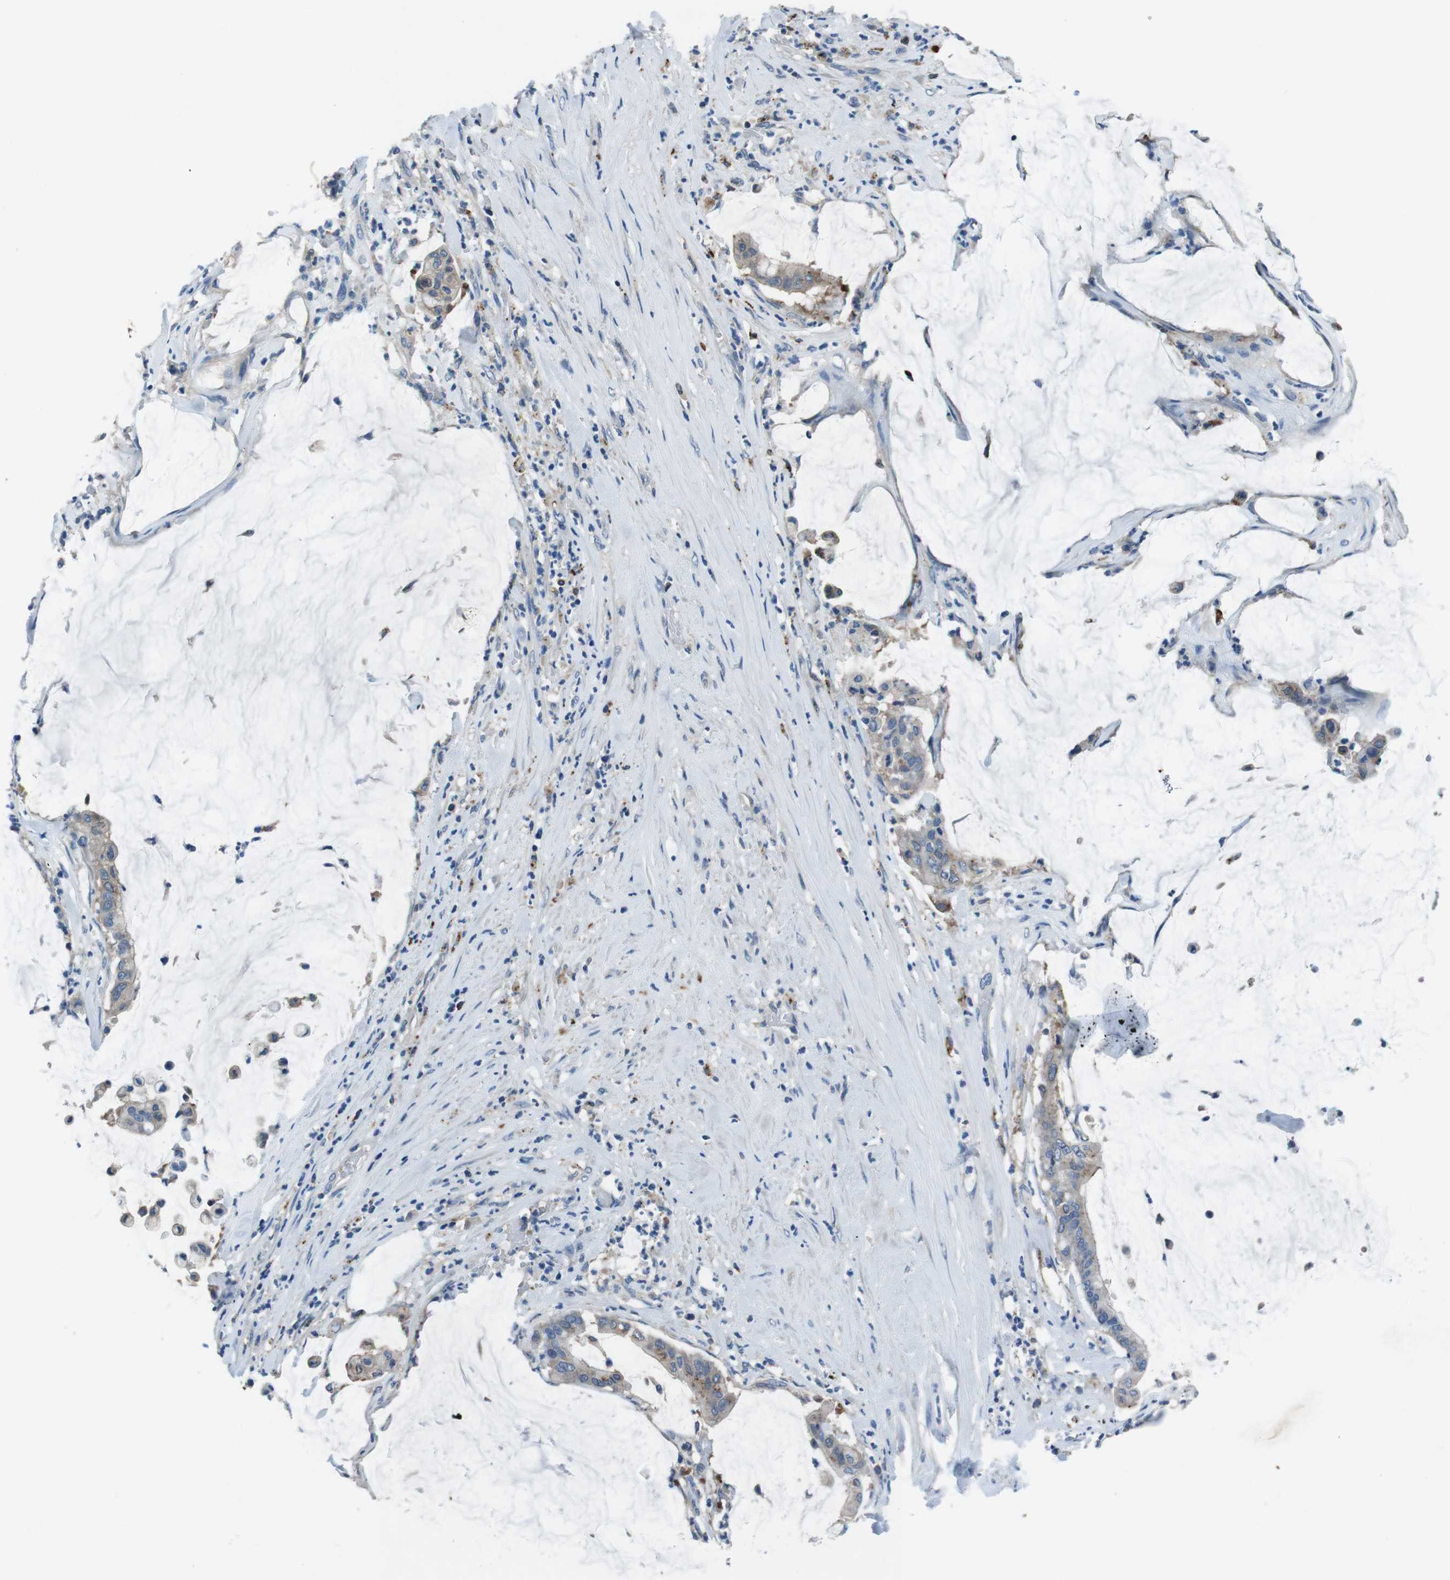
{"staining": {"intensity": "moderate", "quantity": "<25%", "location": "cytoplasmic/membranous"}, "tissue": "pancreatic cancer", "cell_type": "Tumor cells", "image_type": "cancer", "snomed": [{"axis": "morphology", "description": "Adenocarcinoma, NOS"}, {"axis": "topography", "description": "Pancreas"}], "caption": "Adenocarcinoma (pancreatic) stained for a protein shows moderate cytoplasmic/membranous positivity in tumor cells.", "gene": "TULP3", "patient": {"sex": "male", "age": 41}}